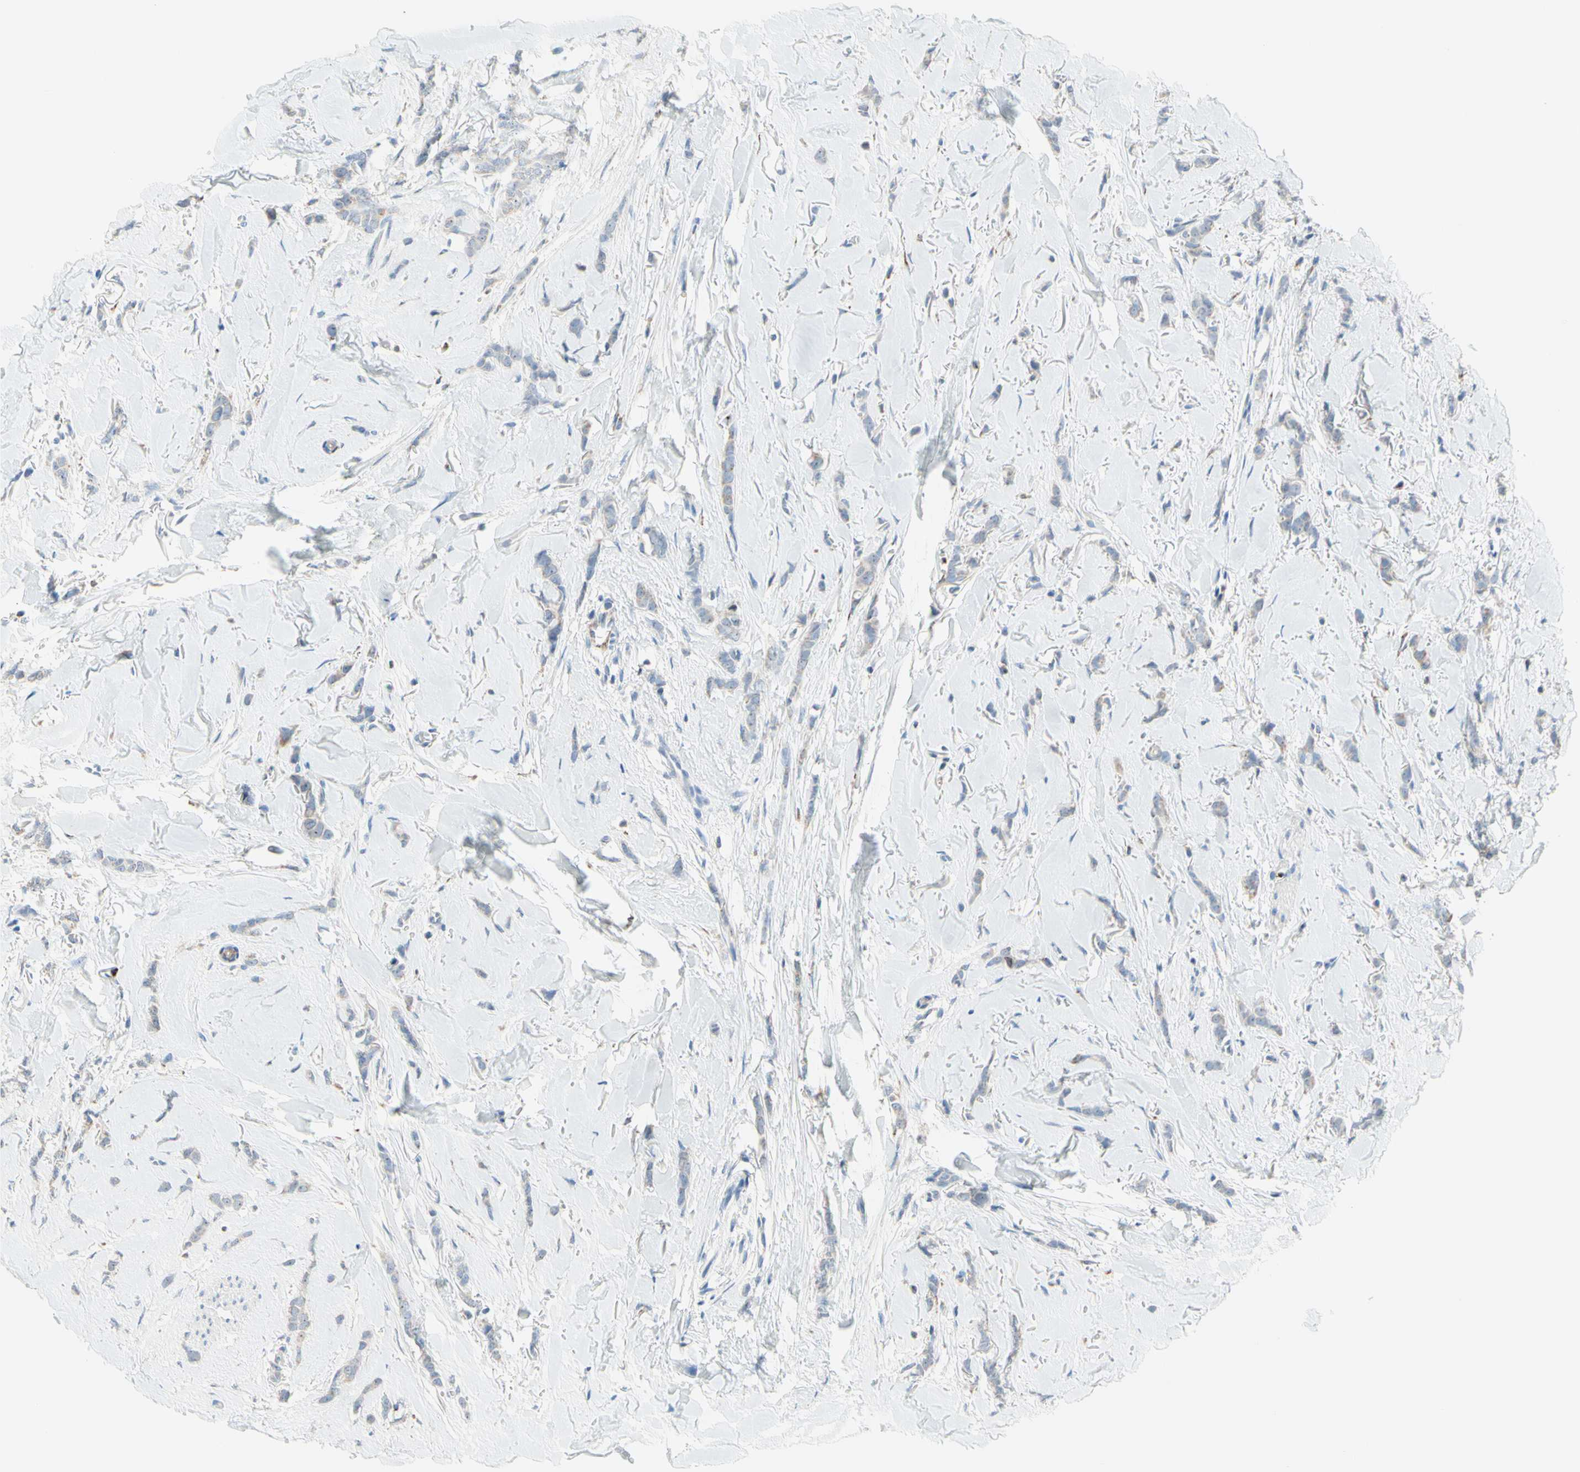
{"staining": {"intensity": "weak", "quantity": "25%-75%", "location": "cytoplasmic/membranous"}, "tissue": "breast cancer", "cell_type": "Tumor cells", "image_type": "cancer", "snomed": [{"axis": "morphology", "description": "Lobular carcinoma"}, {"axis": "topography", "description": "Skin"}, {"axis": "topography", "description": "Breast"}], "caption": "A low amount of weak cytoplasmic/membranous staining is seen in approximately 25%-75% of tumor cells in lobular carcinoma (breast) tissue. (brown staining indicates protein expression, while blue staining denotes nuclei).", "gene": "CYSLTR1", "patient": {"sex": "female", "age": 46}}